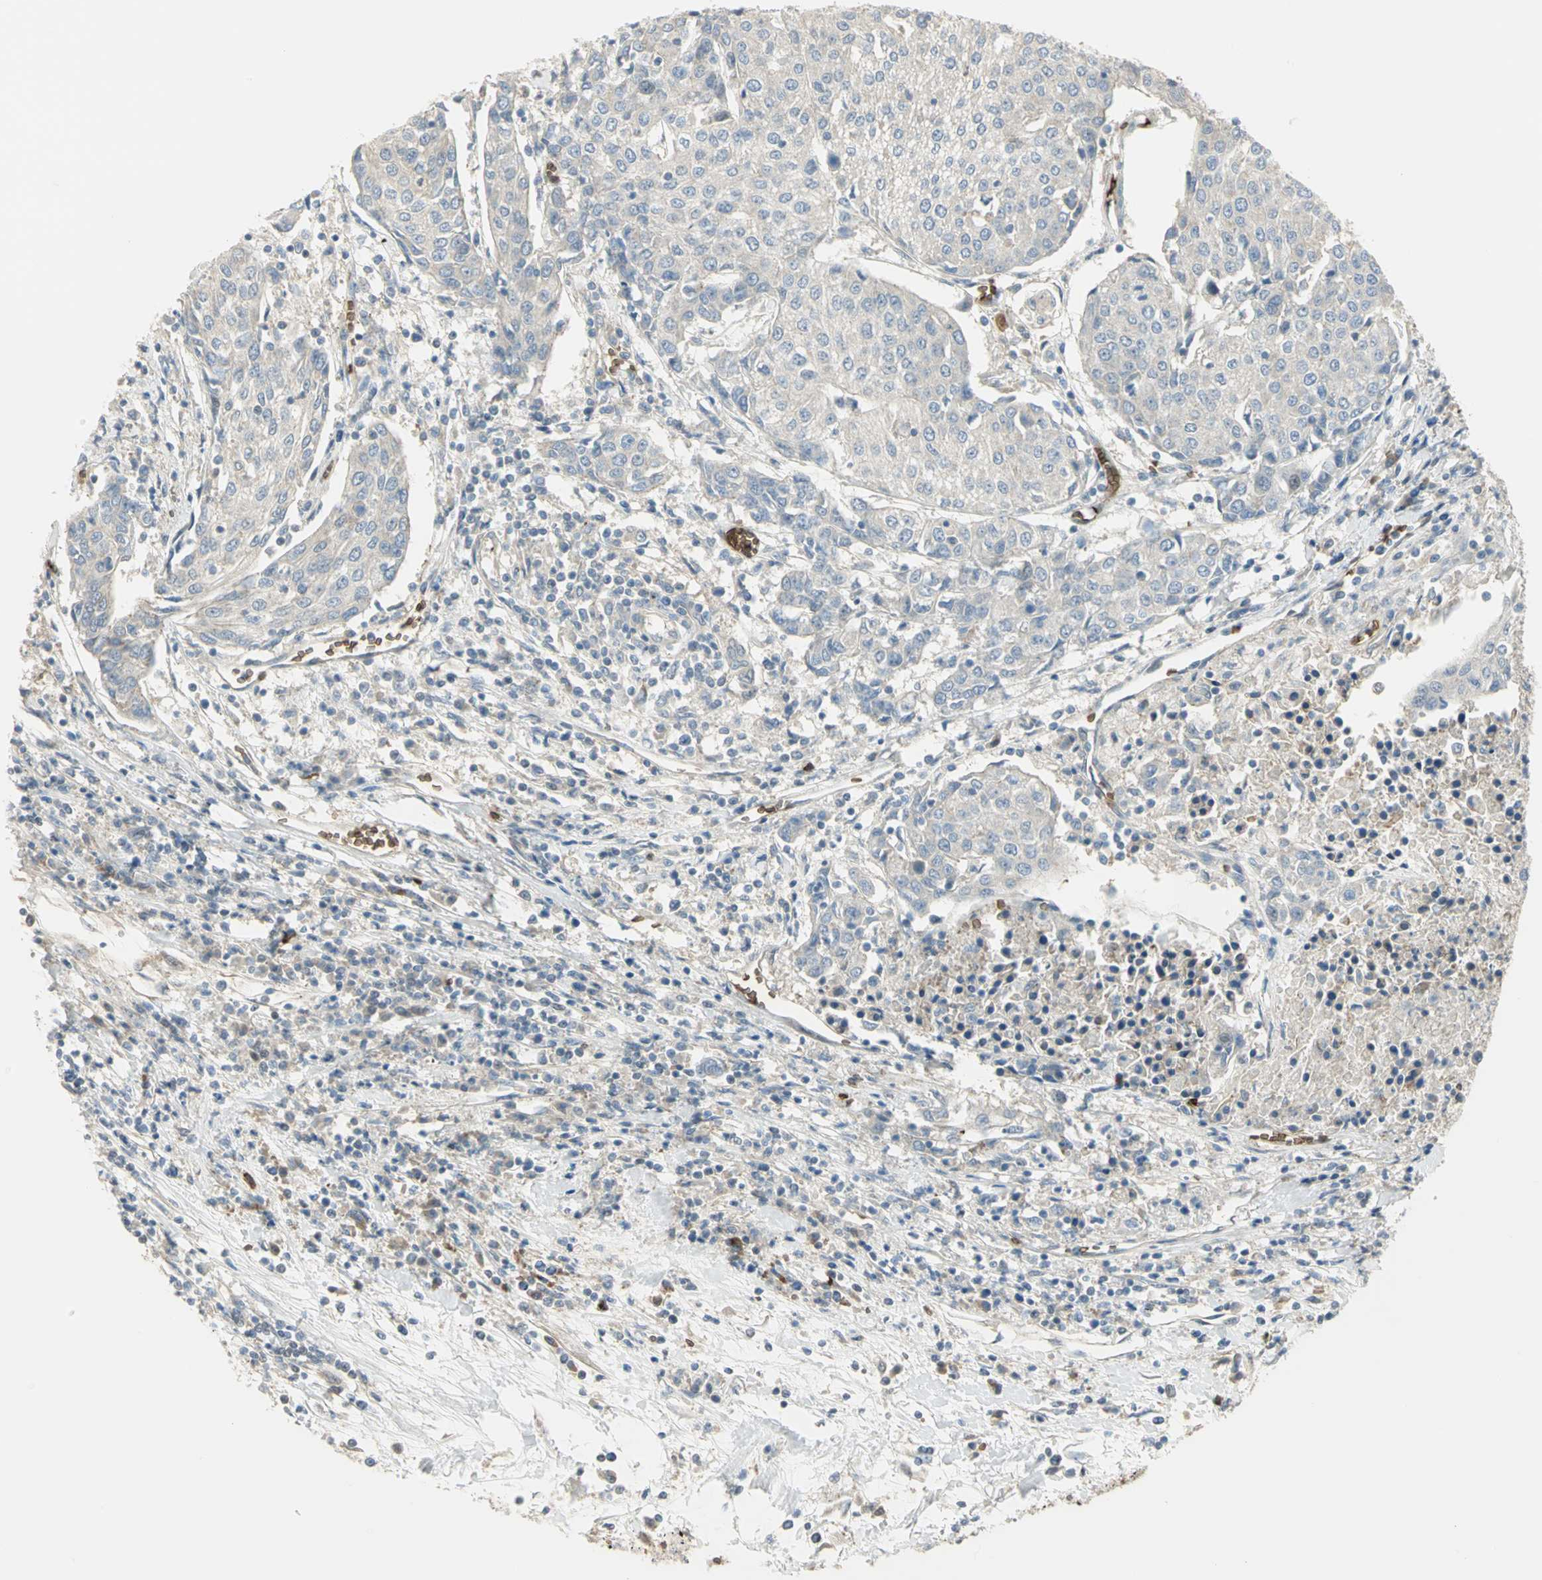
{"staining": {"intensity": "negative", "quantity": "none", "location": "none"}, "tissue": "urothelial cancer", "cell_type": "Tumor cells", "image_type": "cancer", "snomed": [{"axis": "morphology", "description": "Urothelial carcinoma, High grade"}, {"axis": "topography", "description": "Urinary bladder"}], "caption": "IHC photomicrograph of neoplastic tissue: human high-grade urothelial carcinoma stained with DAB displays no significant protein positivity in tumor cells.", "gene": "ANK1", "patient": {"sex": "female", "age": 85}}